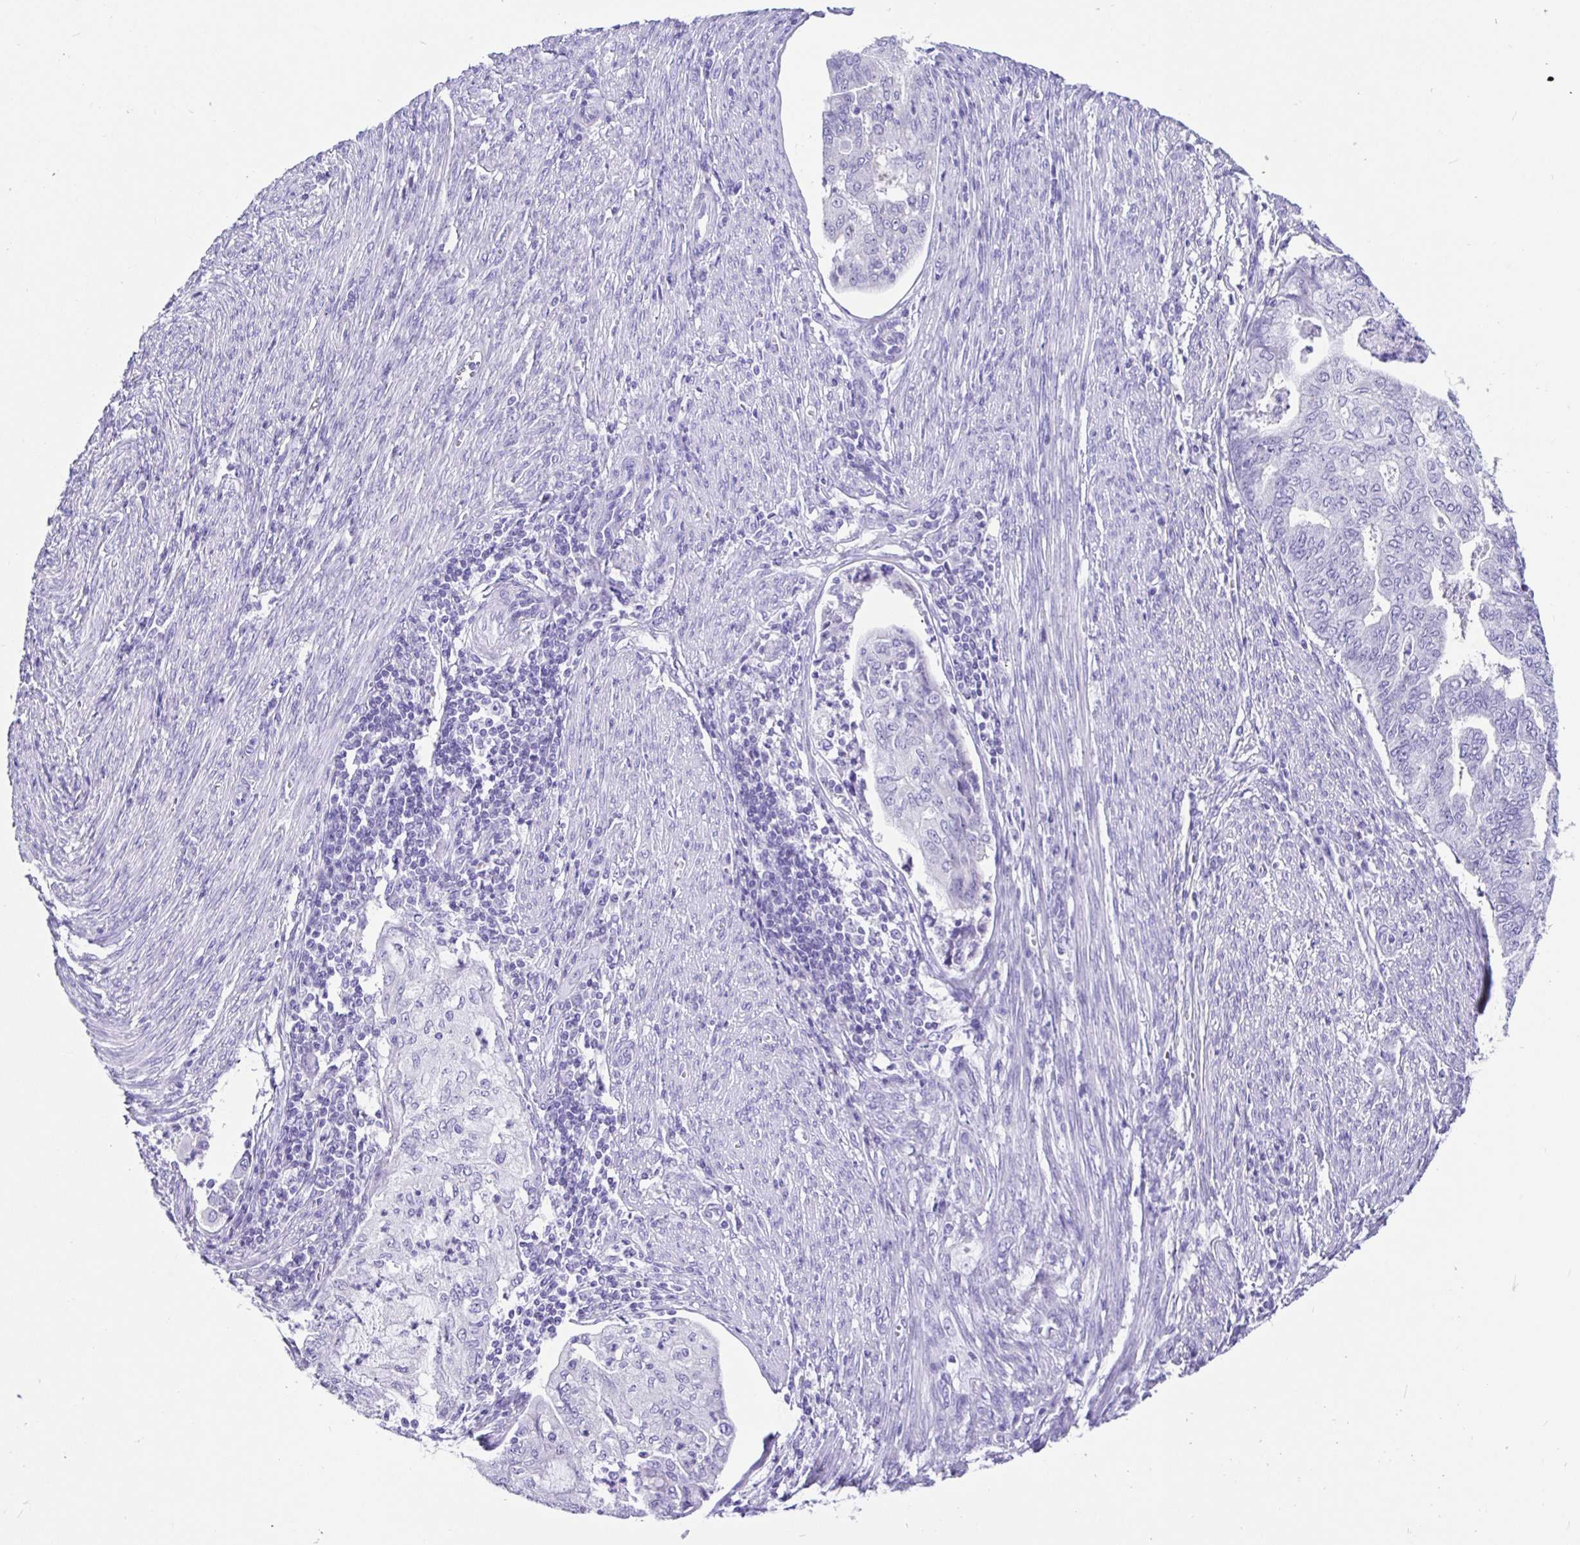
{"staining": {"intensity": "negative", "quantity": "none", "location": "none"}, "tissue": "endometrial cancer", "cell_type": "Tumor cells", "image_type": "cancer", "snomed": [{"axis": "morphology", "description": "Adenocarcinoma, NOS"}, {"axis": "topography", "description": "Endometrium"}], "caption": "Immunohistochemistry (IHC) micrograph of neoplastic tissue: human adenocarcinoma (endometrial) stained with DAB (3,3'-diaminobenzidine) reveals no significant protein expression in tumor cells. Nuclei are stained in blue.", "gene": "PRAMEF19", "patient": {"sex": "female", "age": 79}}